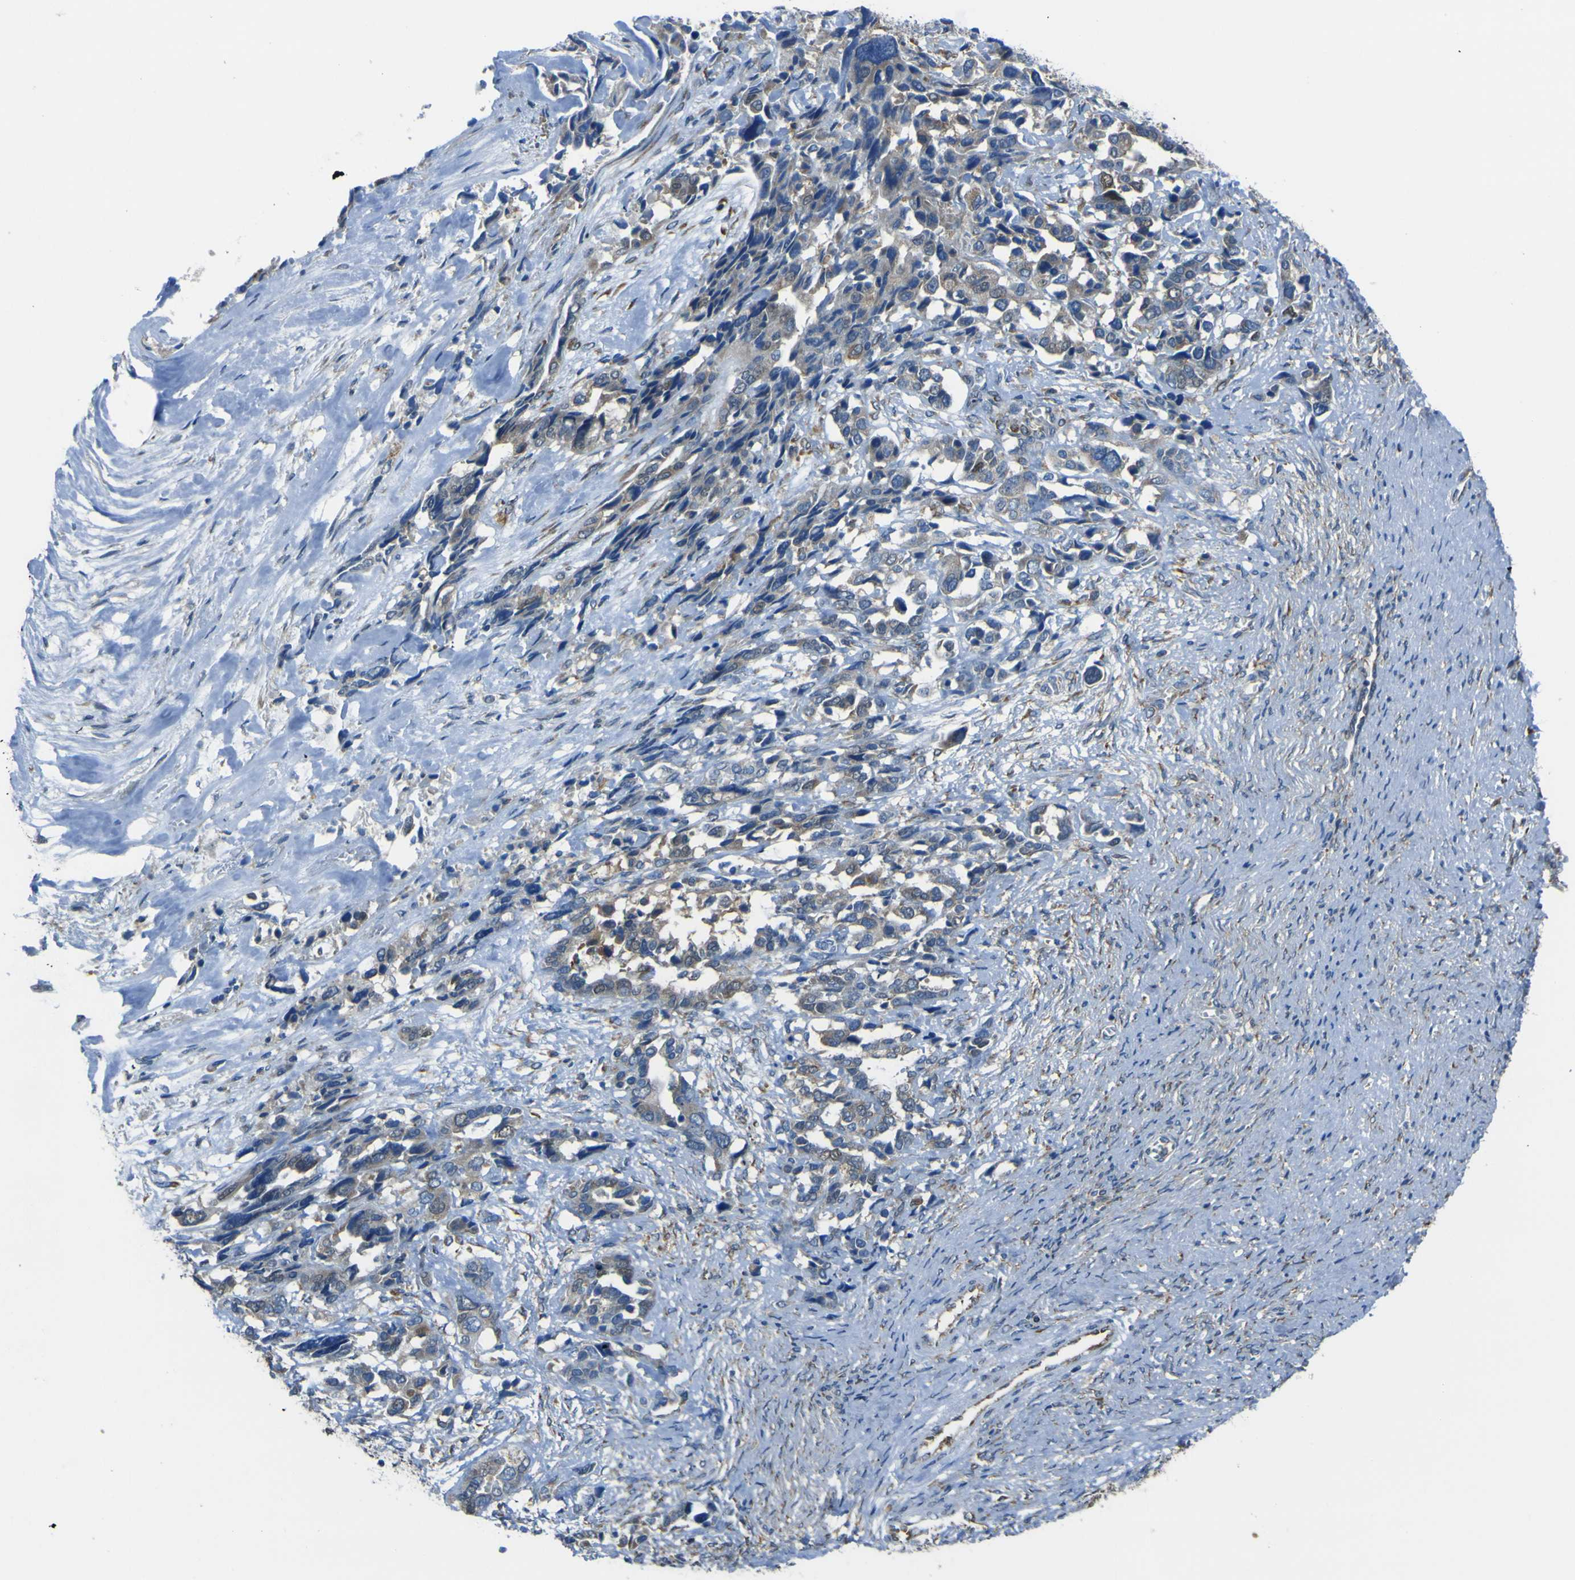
{"staining": {"intensity": "moderate", "quantity": ">75%", "location": "cytoplasmic/membranous"}, "tissue": "ovarian cancer", "cell_type": "Tumor cells", "image_type": "cancer", "snomed": [{"axis": "morphology", "description": "Cystadenocarcinoma, serous, NOS"}, {"axis": "topography", "description": "Ovary"}], "caption": "Immunohistochemical staining of human ovarian cancer (serous cystadenocarcinoma) shows medium levels of moderate cytoplasmic/membranous positivity in approximately >75% of tumor cells.", "gene": "STIM1", "patient": {"sex": "female", "age": 44}}